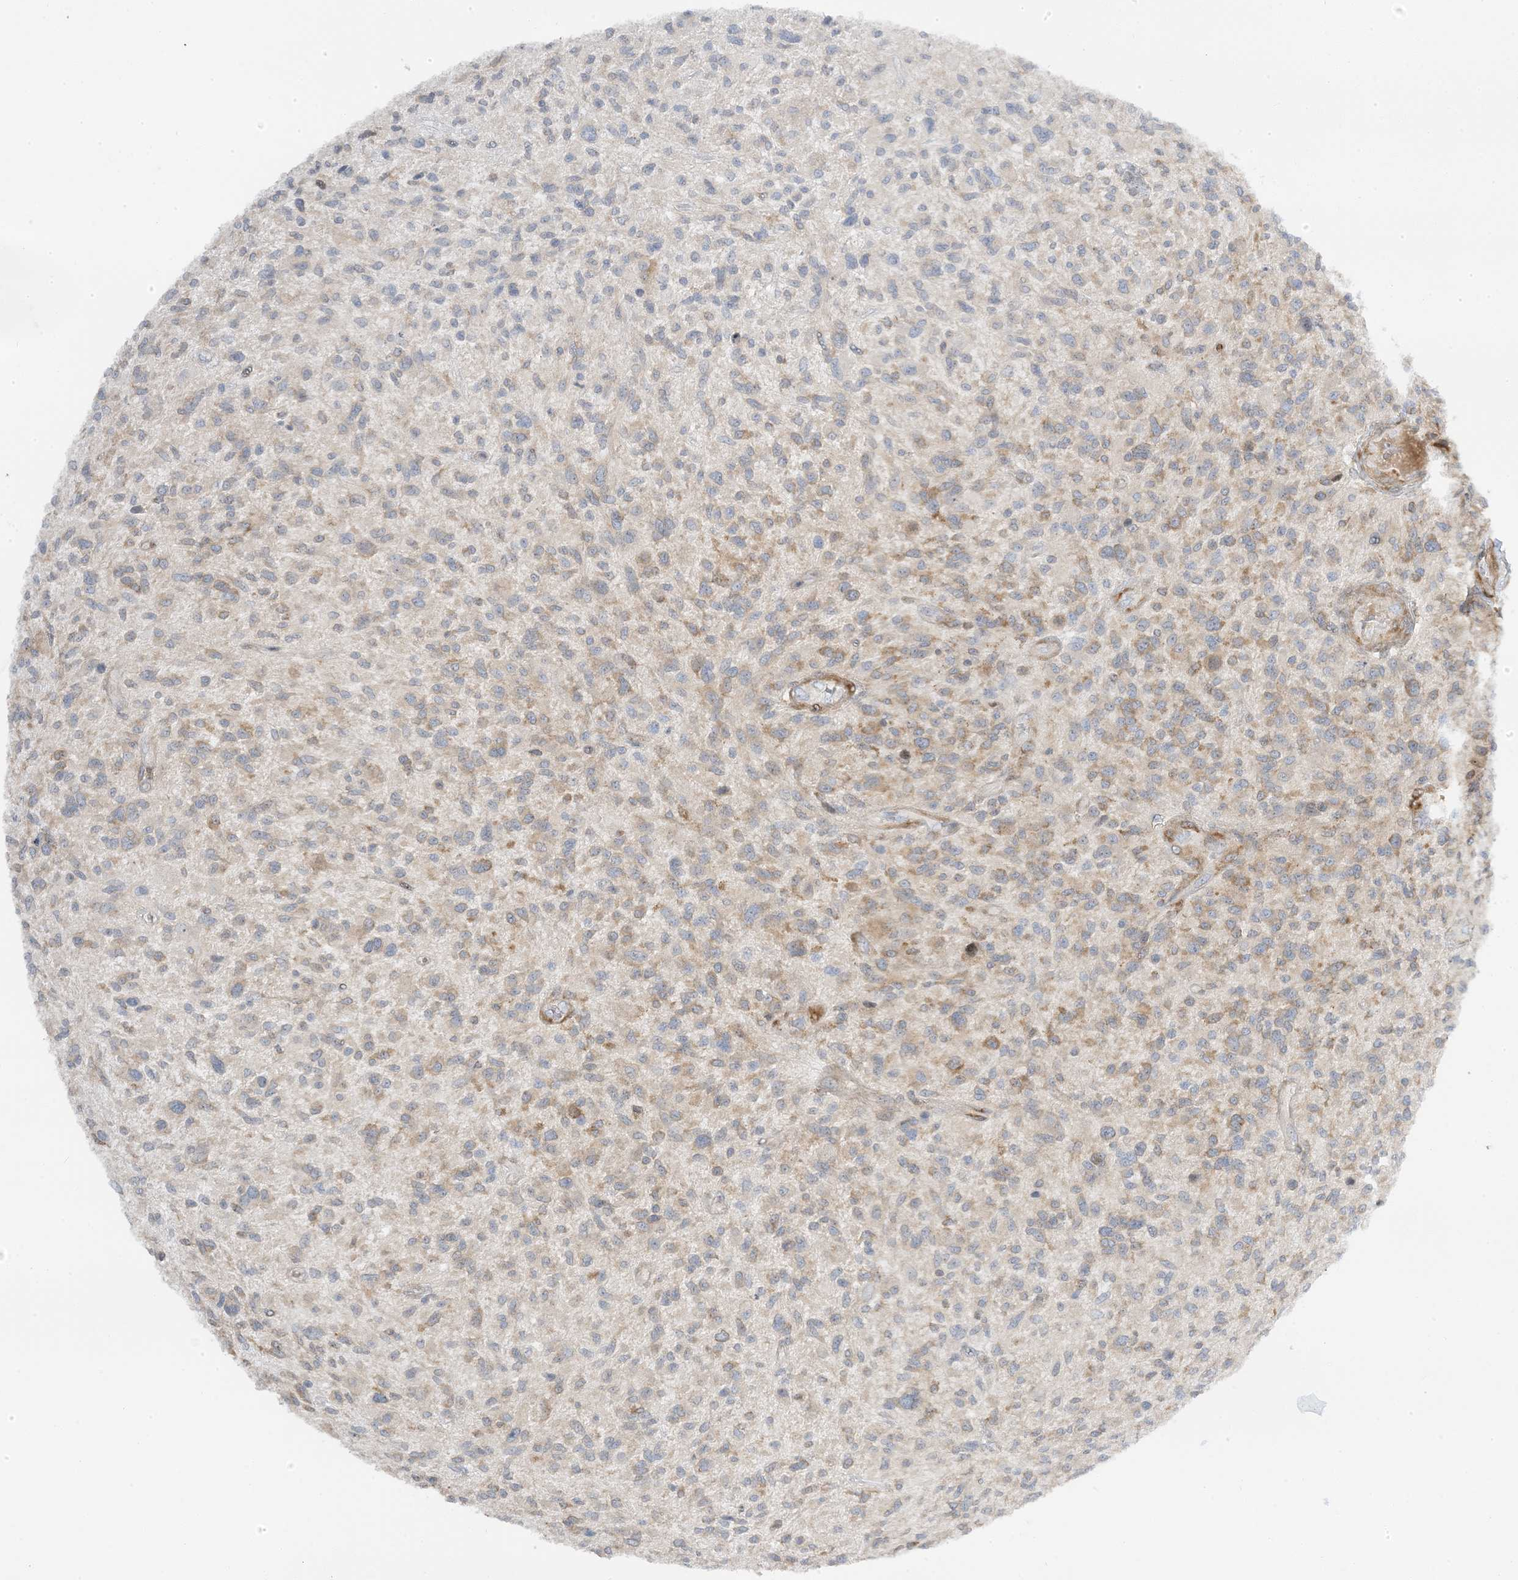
{"staining": {"intensity": "weak", "quantity": "25%-75%", "location": "cytoplasmic/membranous"}, "tissue": "glioma", "cell_type": "Tumor cells", "image_type": "cancer", "snomed": [{"axis": "morphology", "description": "Glioma, malignant, High grade"}, {"axis": "topography", "description": "Brain"}], "caption": "The micrograph demonstrates staining of glioma, revealing weak cytoplasmic/membranous protein positivity (brown color) within tumor cells. Using DAB (3,3'-diaminobenzidine) (brown) and hematoxylin (blue) stains, captured at high magnification using brightfield microscopy.", "gene": "MAP7D3", "patient": {"sex": "male", "age": 47}}